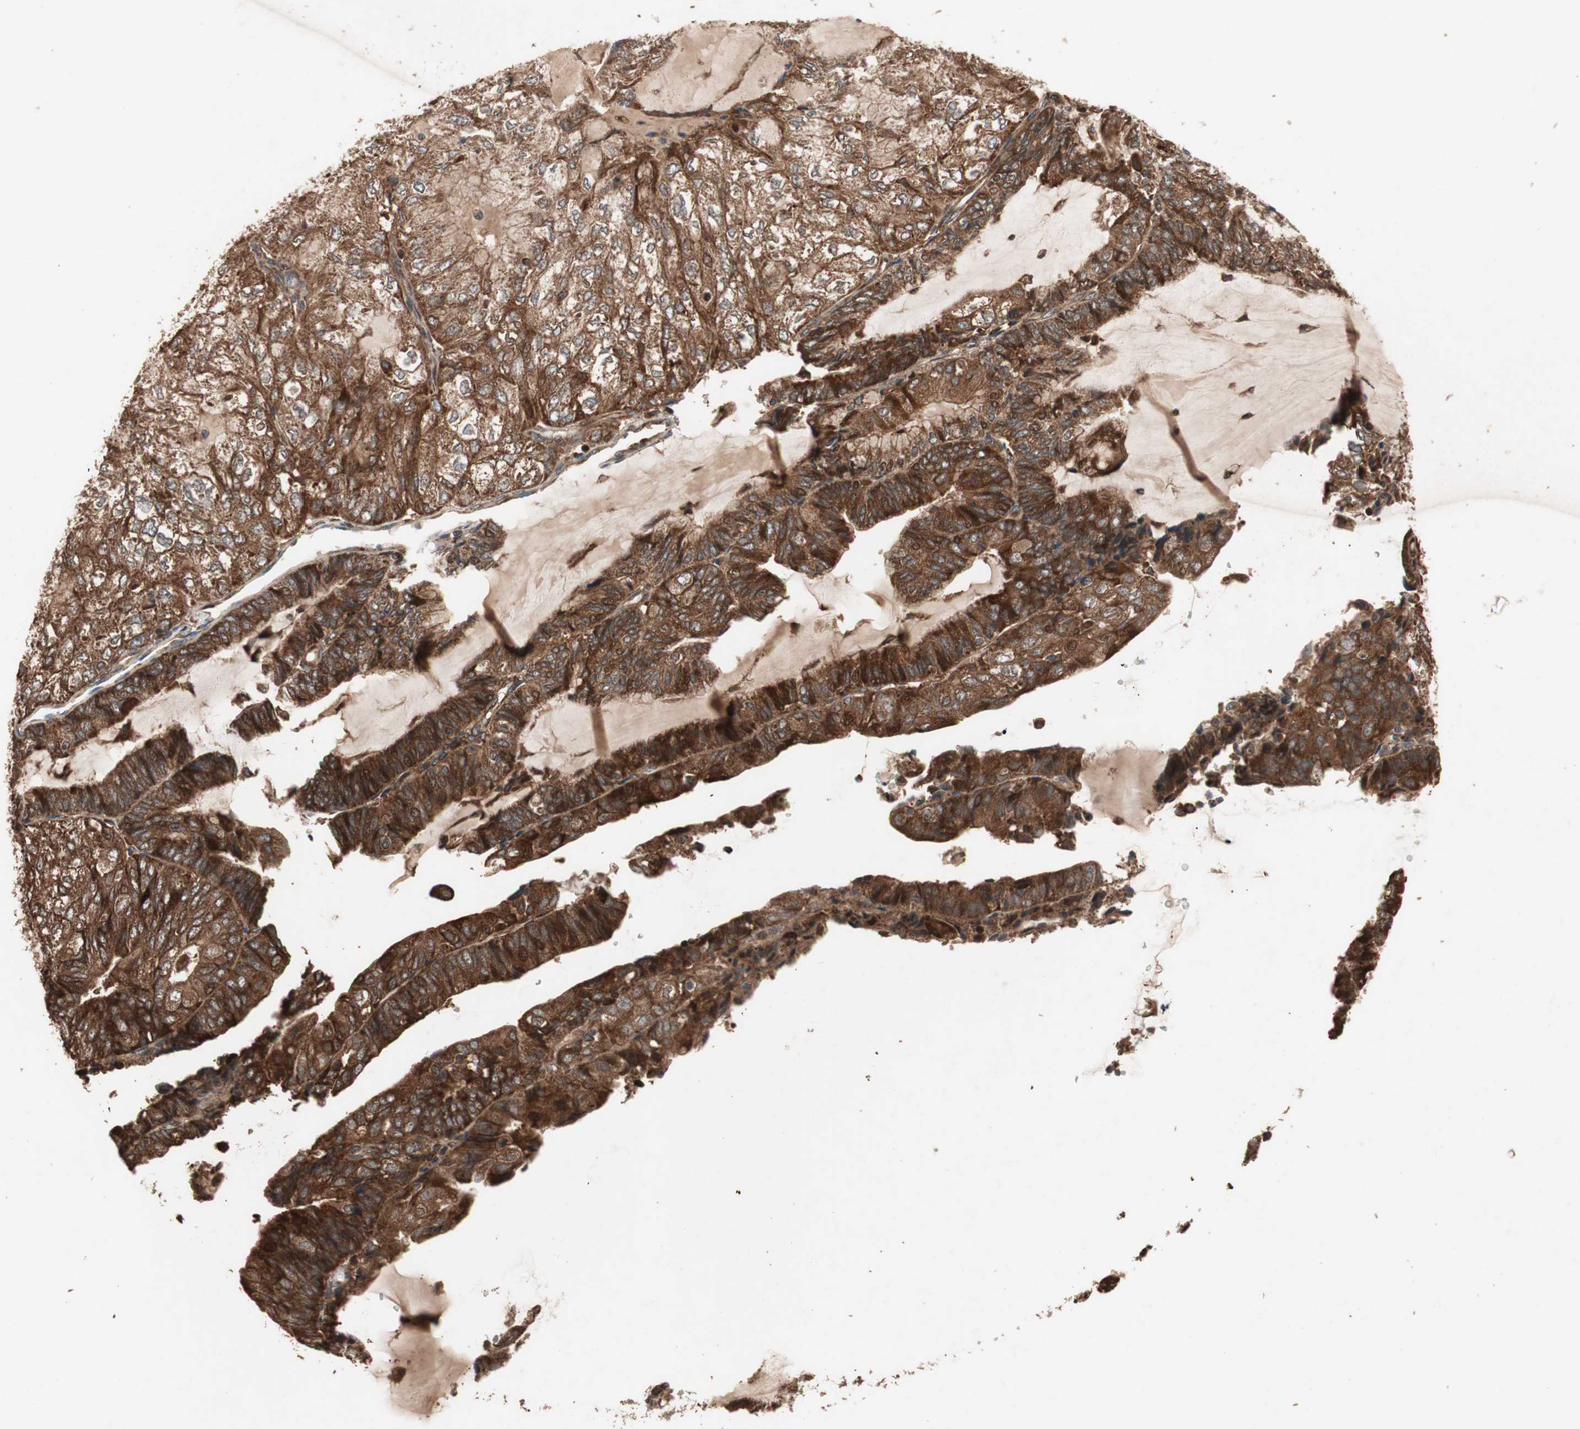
{"staining": {"intensity": "strong", "quantity": ">75%", "location": "cytoplasmic/membranous"}, "tissue": "endometrial cancer", "cell_type": "Tumor cells", "image_type": "cancer", "snomed": [{"axis": "morphology", "description": "Adenocarcinoma, NOS"}, {"axis": "topography", "description": "Endometrium"}], "caption": "Immunohistochemical staining of endometrial adenocarcinoma exhibits high levels of strong cytoplasmic/membranous protein expression in approximately >75% of tumor cells.", "gene": "RAB1A", "patient": {"sex": "female", "age": 81}}